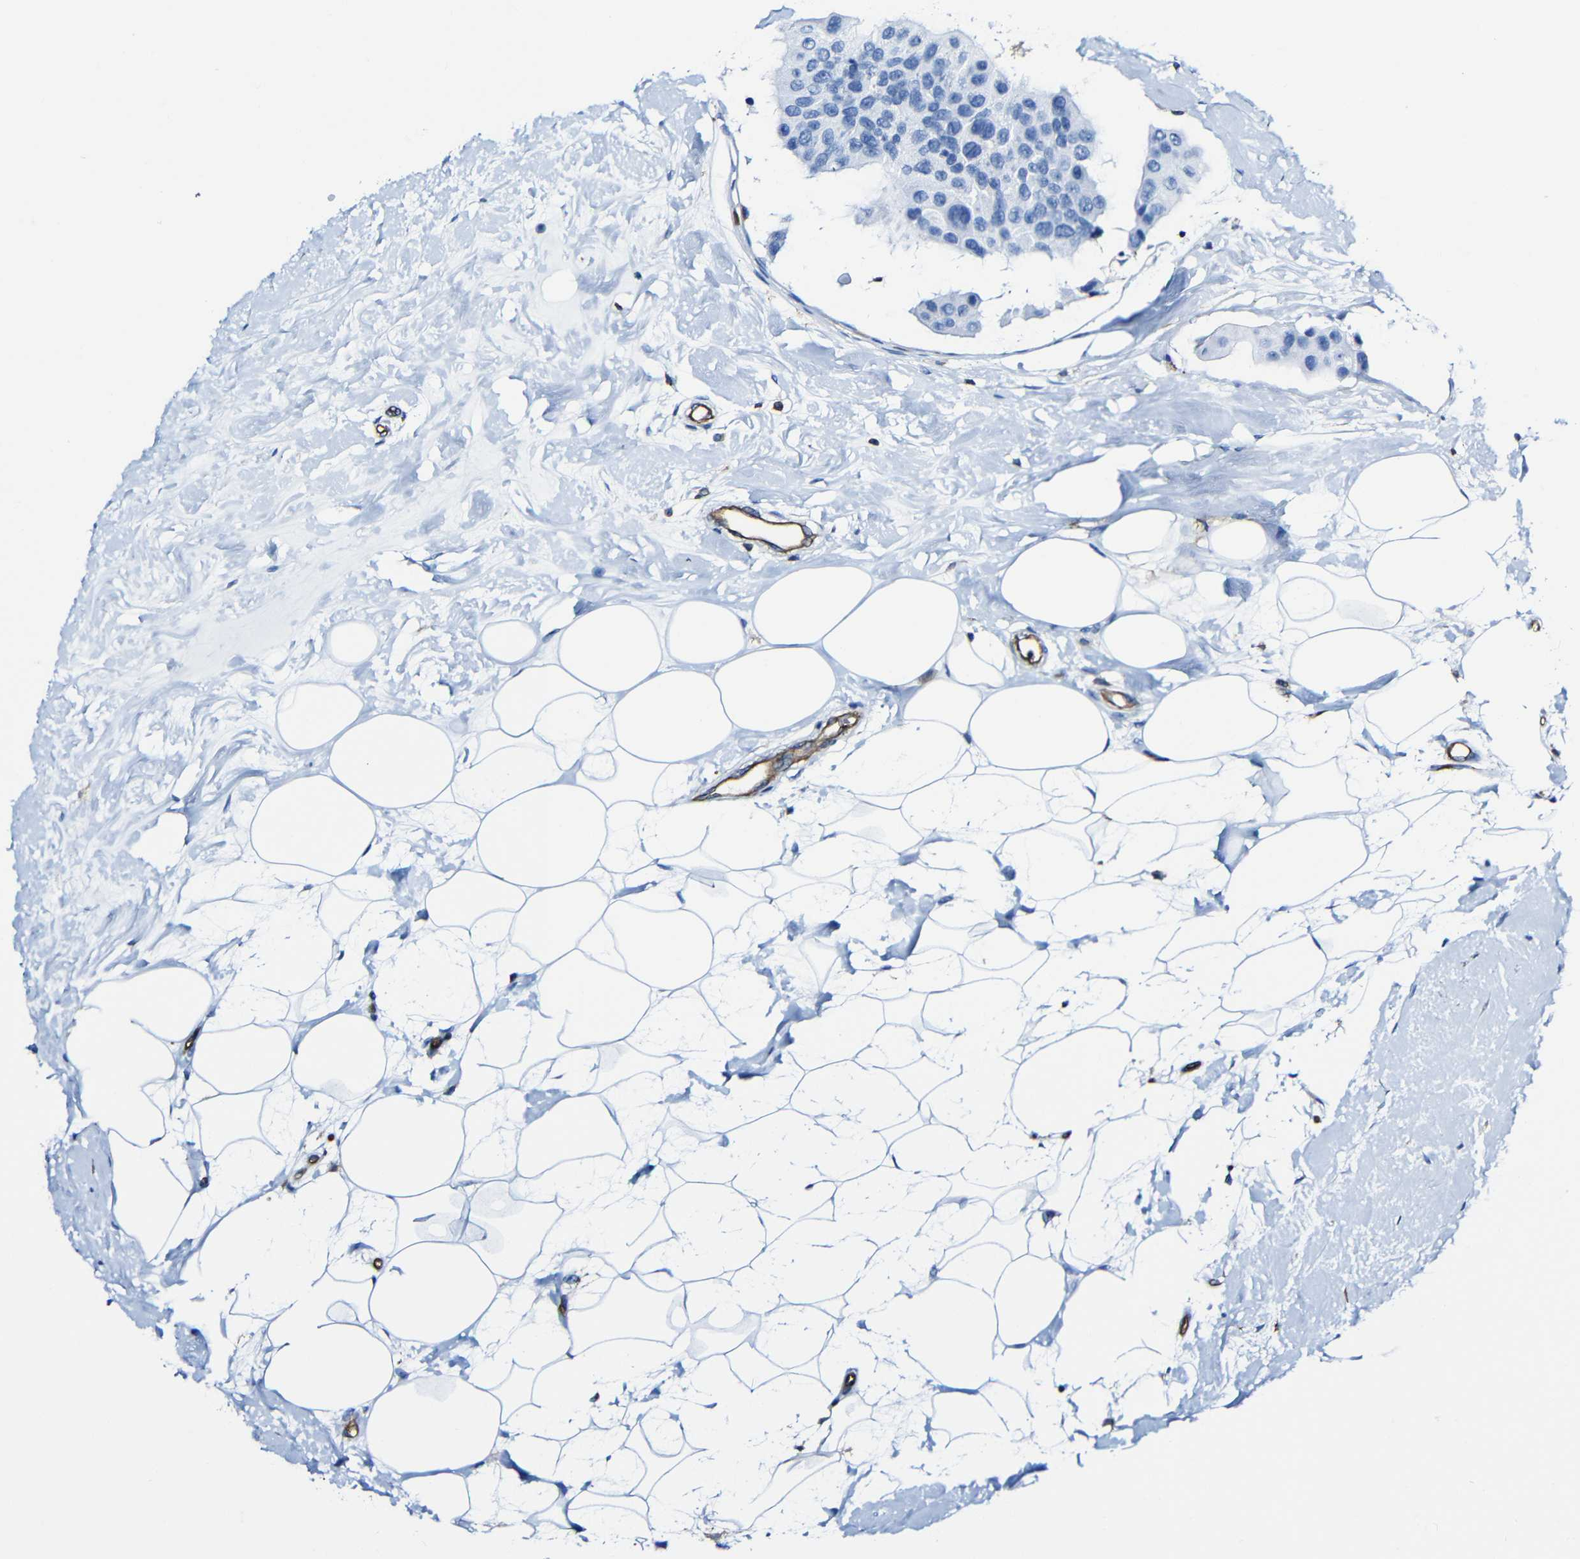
{"staining": {"intensity": "negative", "quantity": "none", "location": "none"}, "tissue": "breast cancer", "cell_type": "Tumor cells", "image_type": "cancer", "snomed": [{"axis": "morphology", "description": "Normal tissue, NOS"}, {"axis": "morphology", "description": "Duct carcinoma"}, {"axis": "topography", "description": "Breast"}], "caption": "Human breast intraductal carcinoma stained for a protein using immunohistochemistry demonstrates no positivity in tumor cells.", "gene": "MSN", "patient": {"sex": "female", "age": 39}}